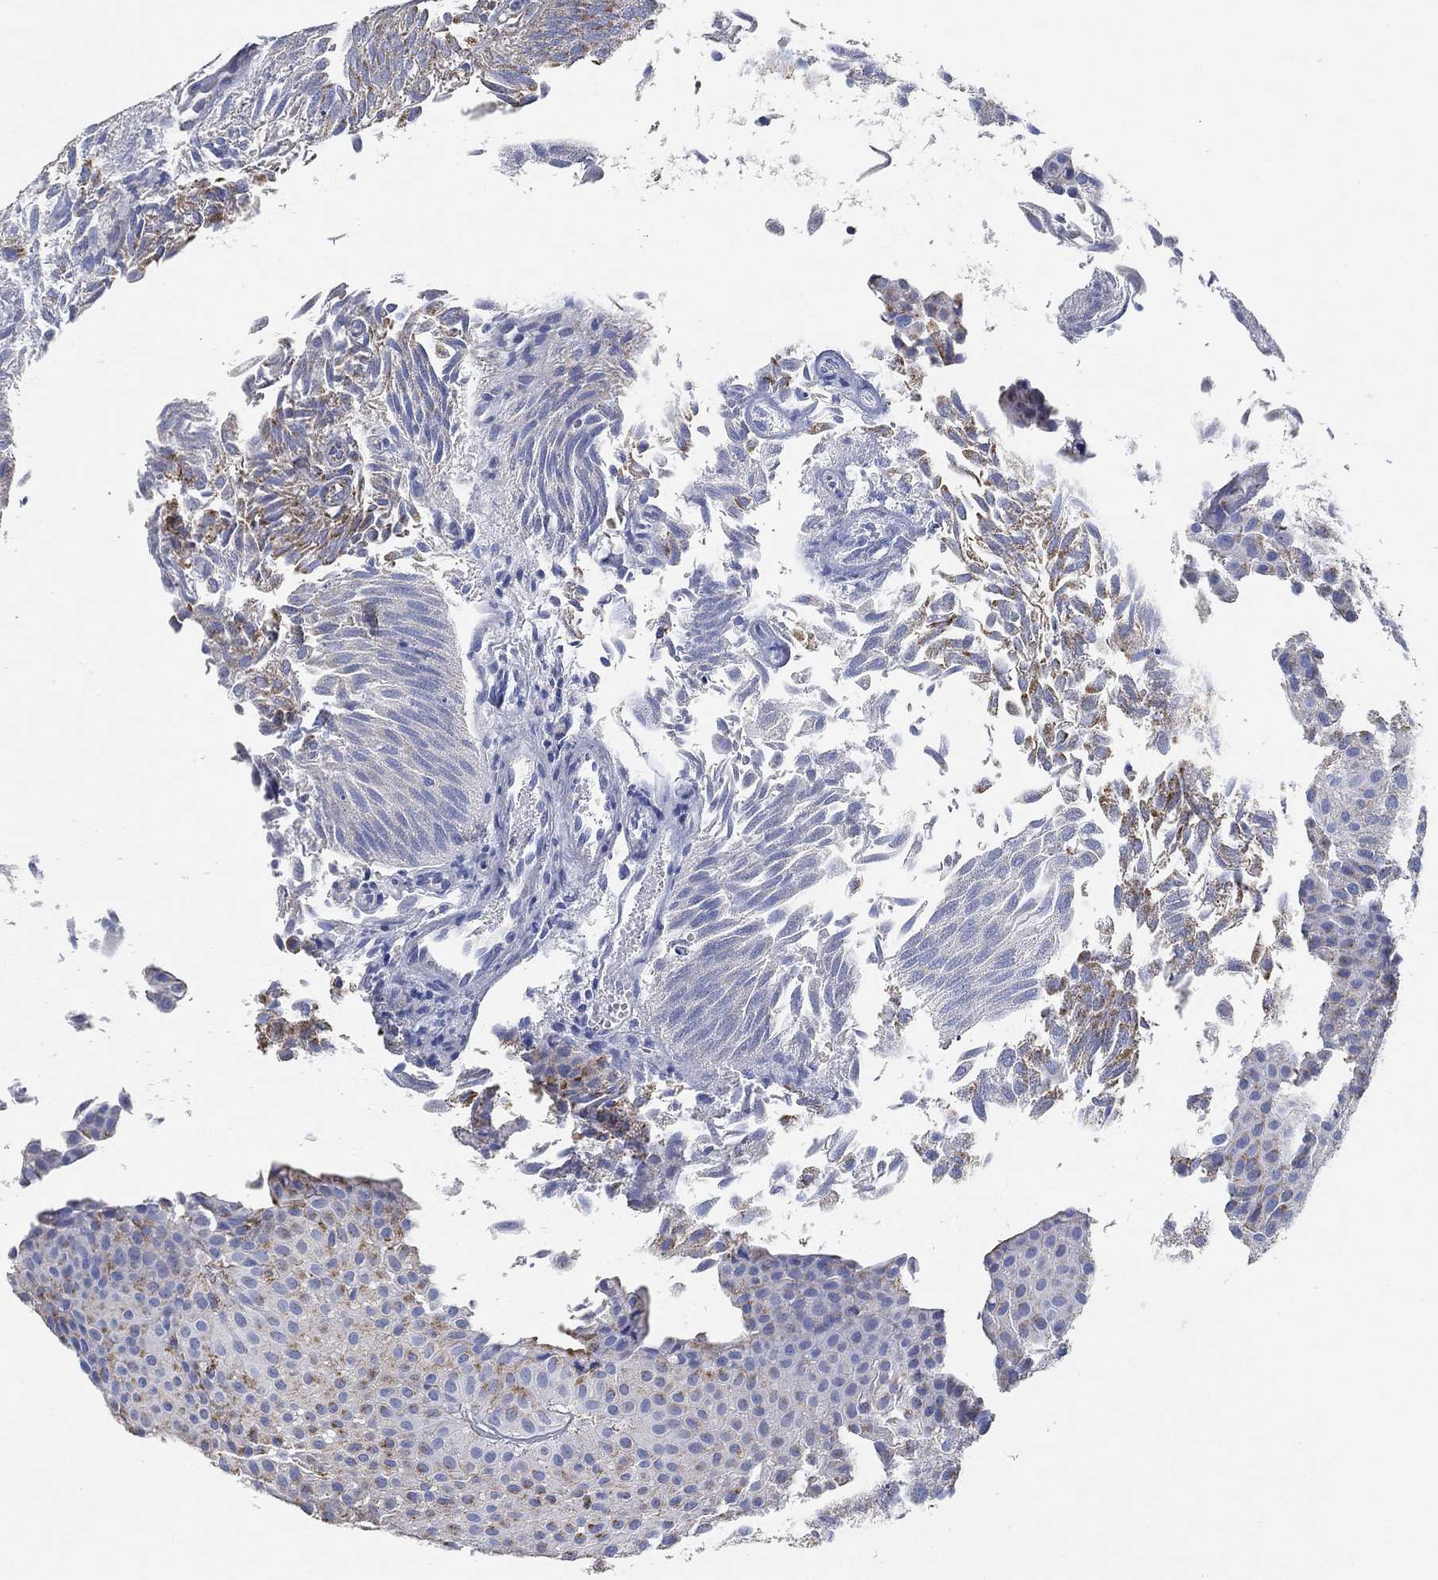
{"staining": {"intensity": "moderate", "quantity": "<25%", "location": "cytoplasmic/membranous"}, "tissue": "urothelial cancer", "cell_type": "Tumor cells", "image_type": "cancer", "snomed": [{"axis": "morphology", "description": "Urothelial carcinoma, Low grade"}, {"axis": "topography", "description": "Urinary bladder"}], "caption": "Tumor cells reveal low levels of moderate cytoplasmic/membranous positivity in about <25% of cells in urothelial cancer. (DAB IHC, brown staining for protein, blue staining for nuclei).", "gene": "NDUFS3", "patient": {"sex": "male", "age": 64}}